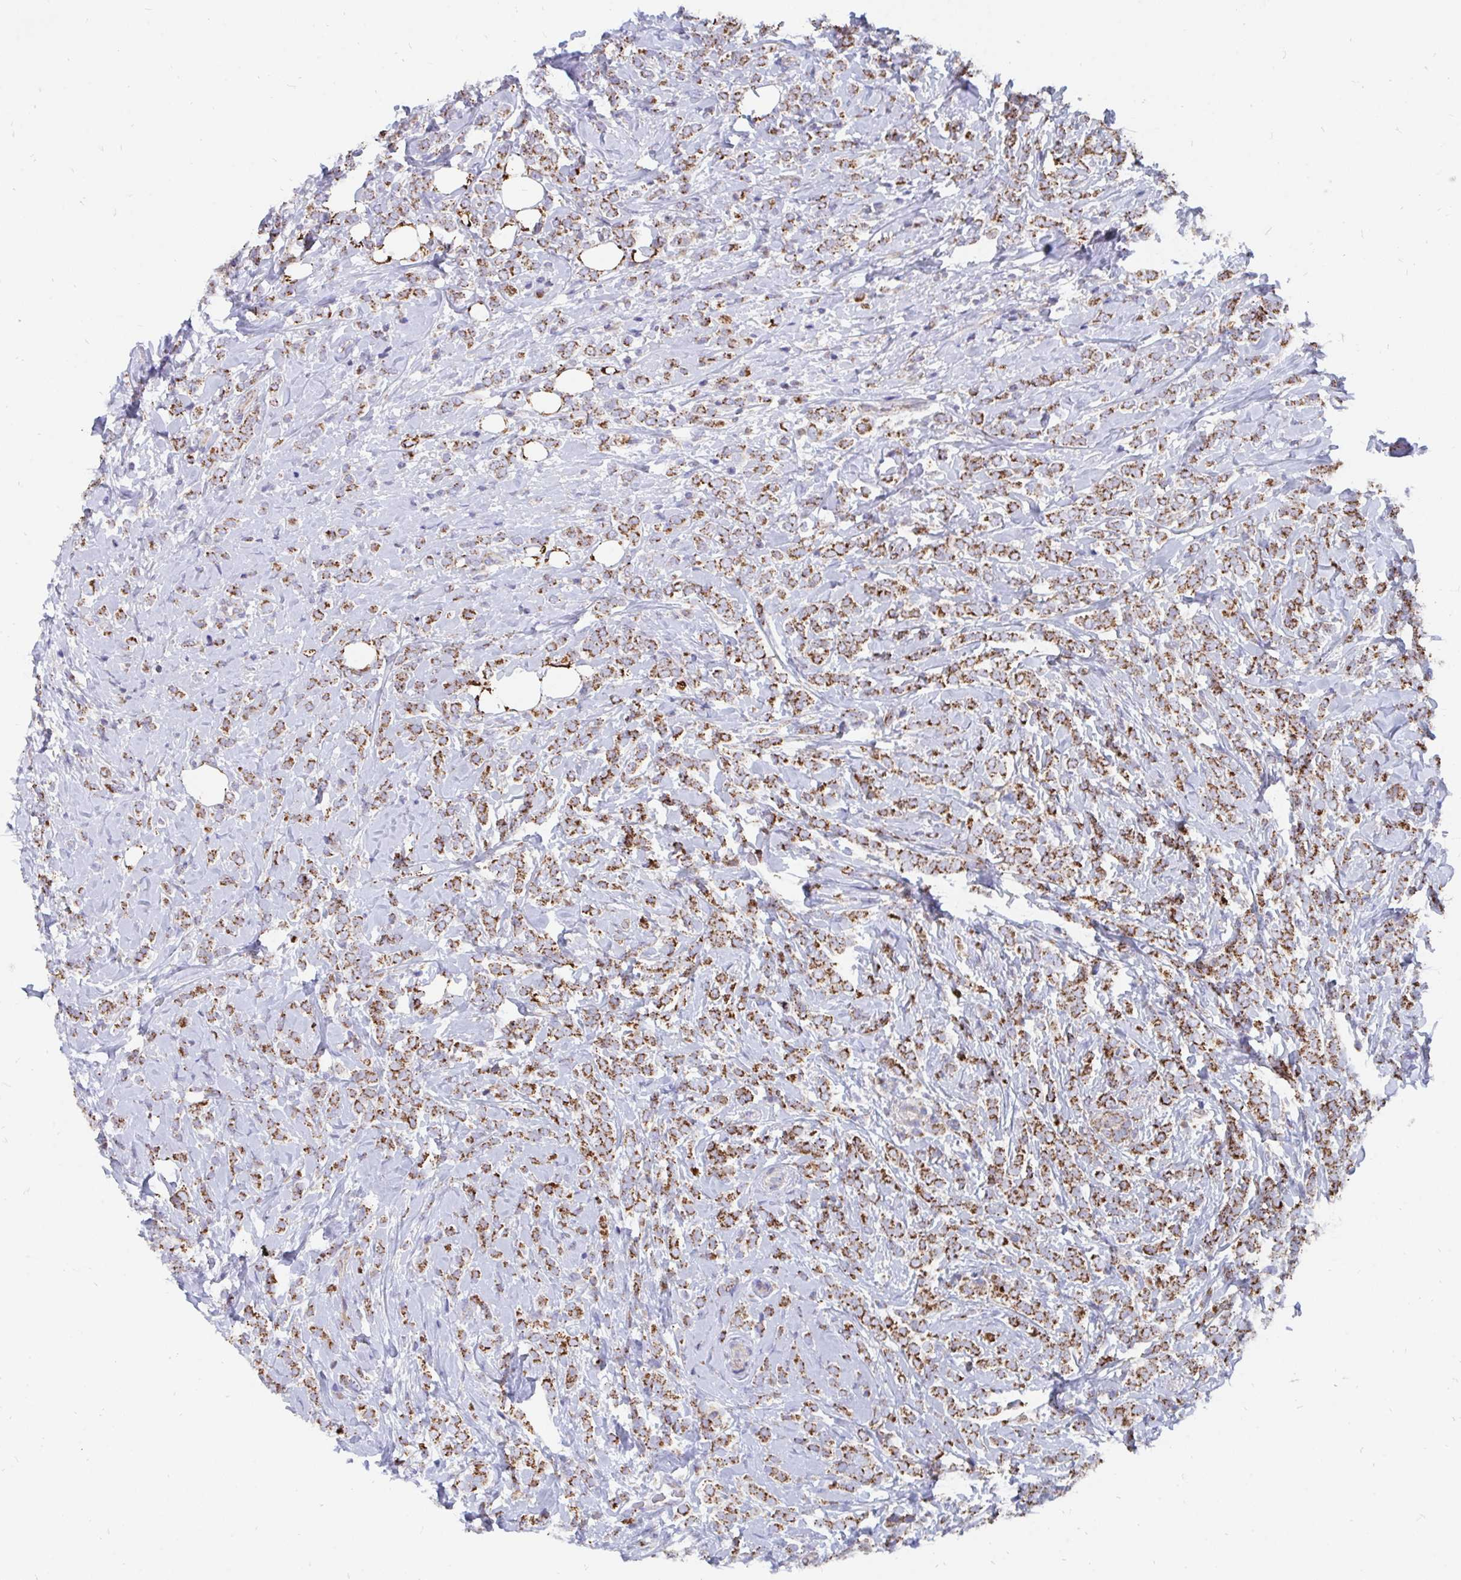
{"staining": {"intensity": "moderate", "quantity": ">75%", "location": "cytoplasmic/membranous"}, "tissue": "breast cancer", "cell_type": "Tumor cells", "image_type": "cancer", "snomed": [{"axis": "morphology", "description": "Lobular carcinoma"}, {"axis": "topography", "description": "Breast"}], "caption": "Lobular carcinoma (breast) was stained to show a protein in brown. There is medium levels of moderate cytoplasmic/membranous staining in approximately >75% of tumor cells.", "gene": "PC", "patient": {"sex": "female", "age": 49}}